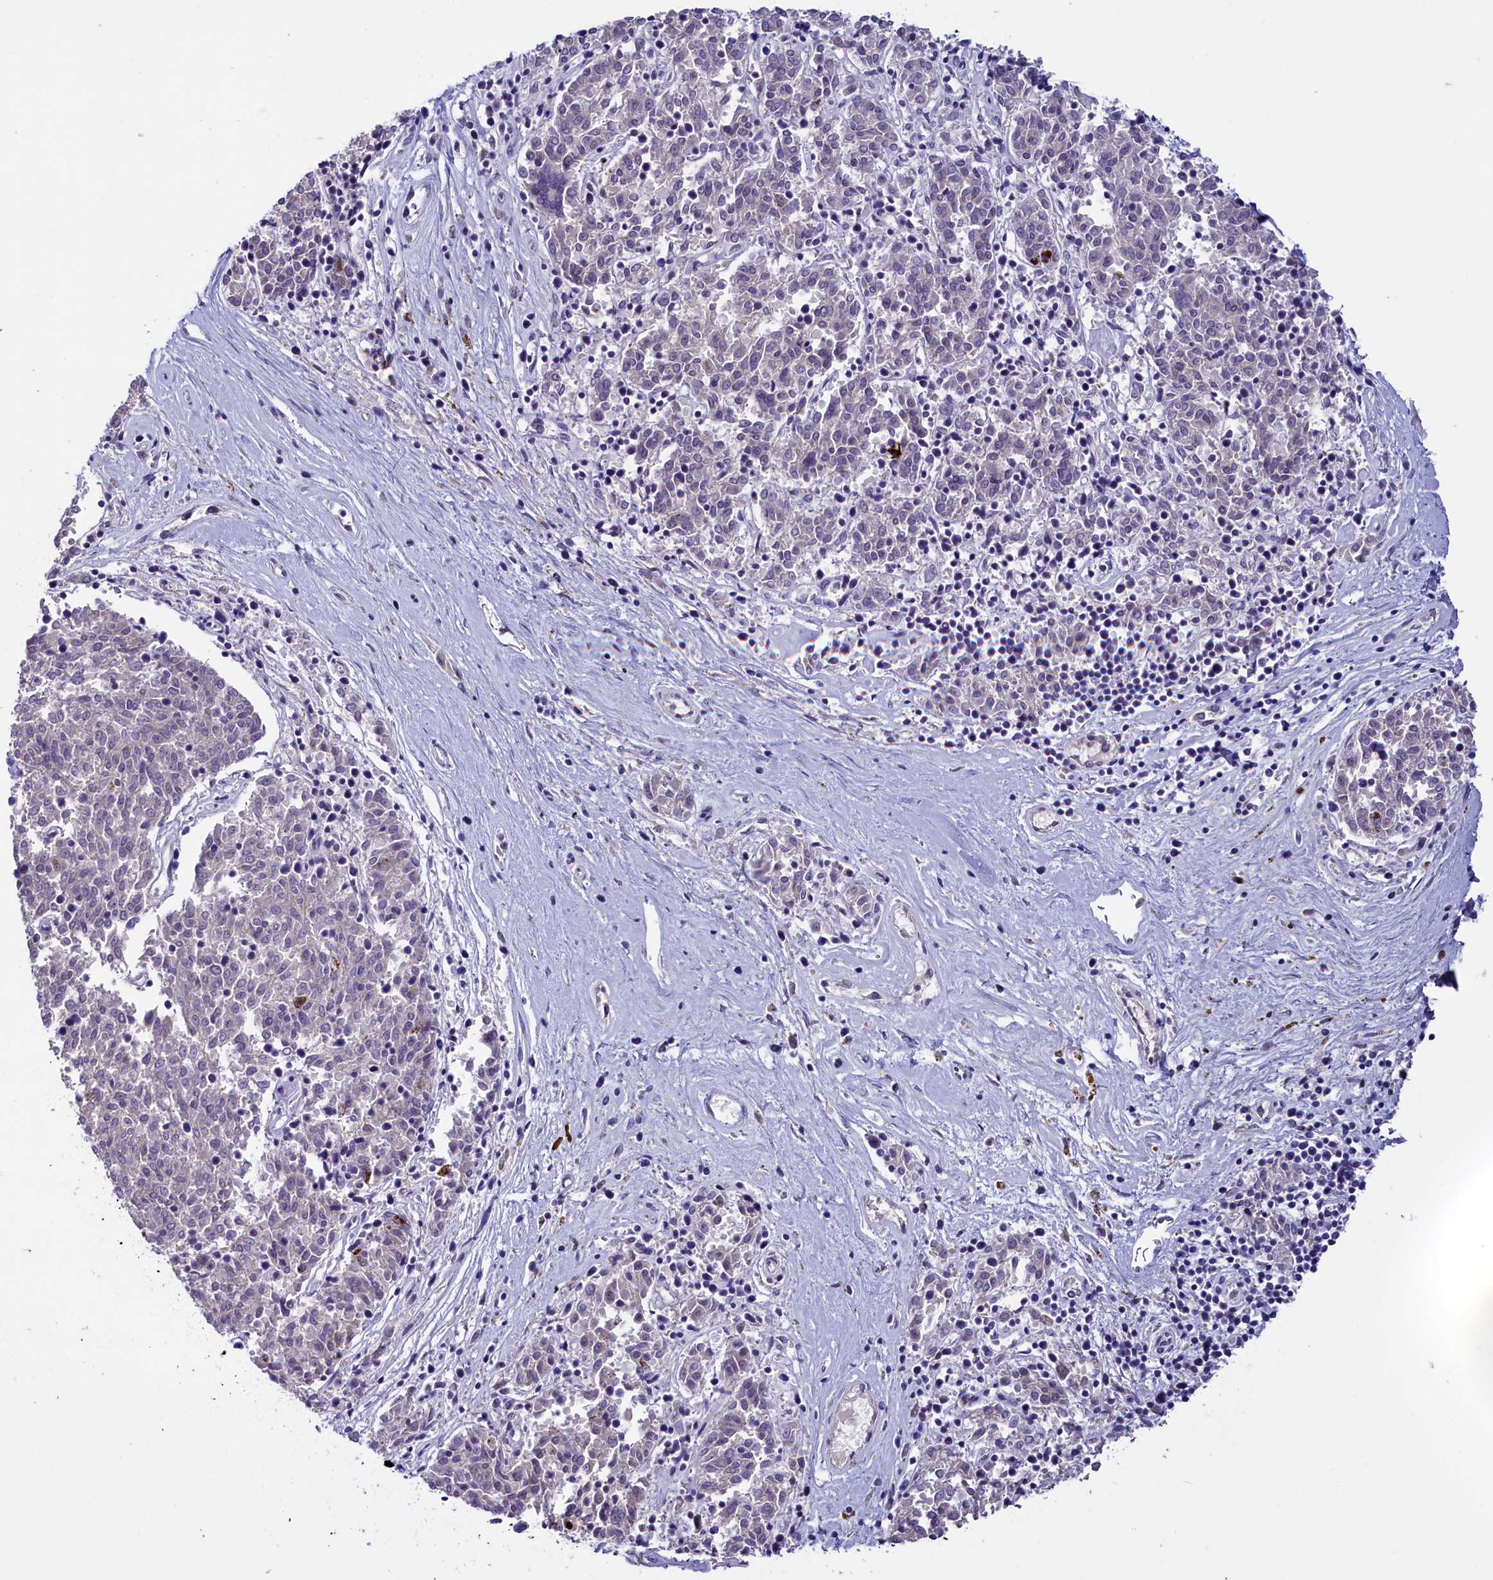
{"staining": {"intensity": "negative", "quantity": "none", "location": "none"}, "tissue": "melanoma", "cell_type": "Tumor cells", "image_type": "cancer", "snomed": [{"axis": "morphology", "description": "Malignant melanoma, NOS"}, {"axis": "topography", "description": "Skin"}], "caption": "Image shows no protein positivity in tumor cells of malignant melanoma tissue.", "gene": "RTTN", "patient": {"sex": "female", "age": 72}}